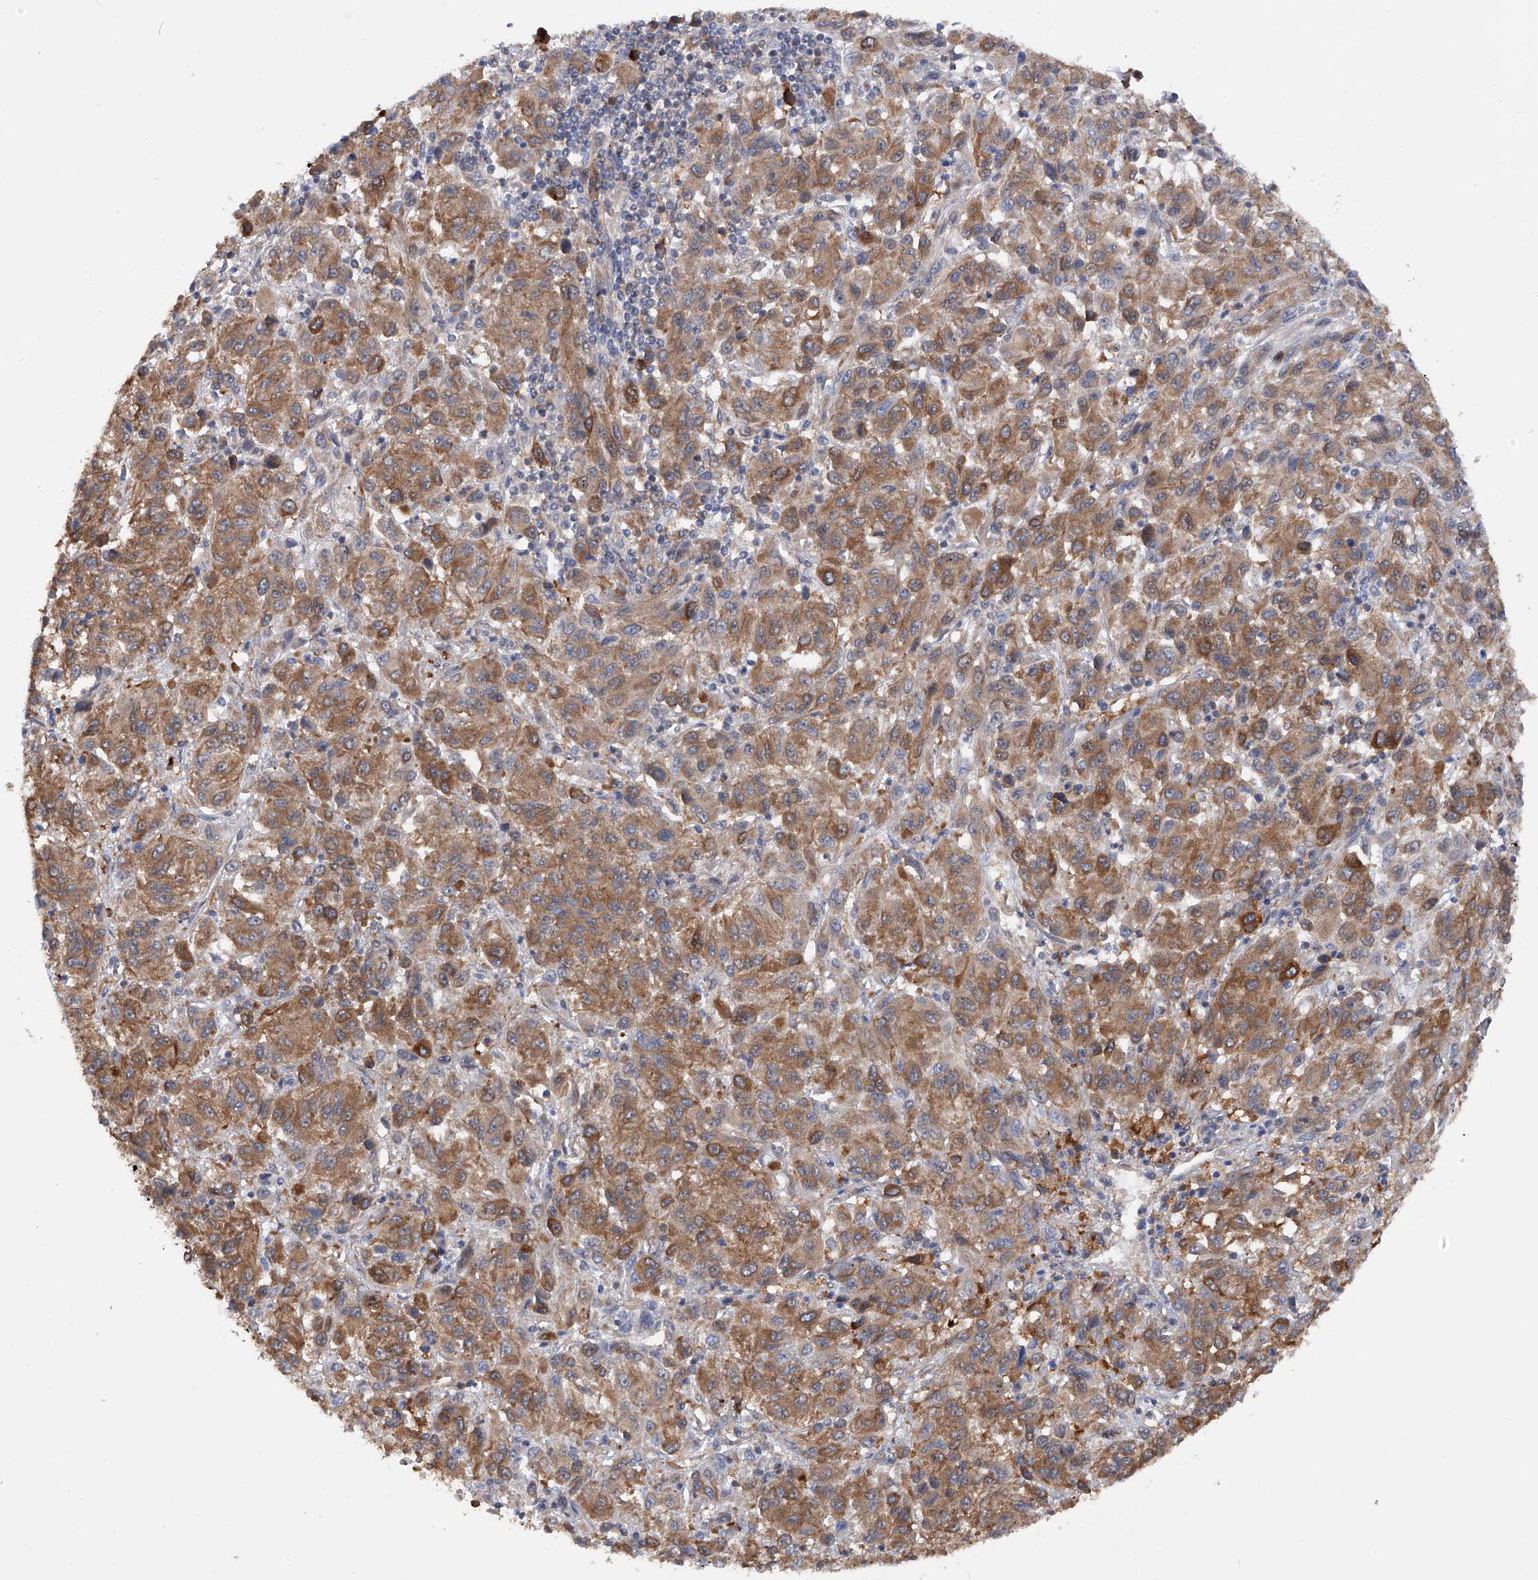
{"staining": {"intensity": "moderate", "quantity": ">75%", "location": "cytoplasmic/membranous"}, "tissue": "melanoma", "cell_type": "Tumor cells", "image_type": "cancer", "snomed": [{"axis": "morphology", "description": "Malignant melanoma, Metastatic site"}, {"axis": "topography", "description": "Lung"}], "caption": "A brown stain labels moderate cytoplasmic/membranous positivity of a protein in melanoma tumor cells.", "gene": "NUDT17", "patient": {"sex": "male", "age": 64}}